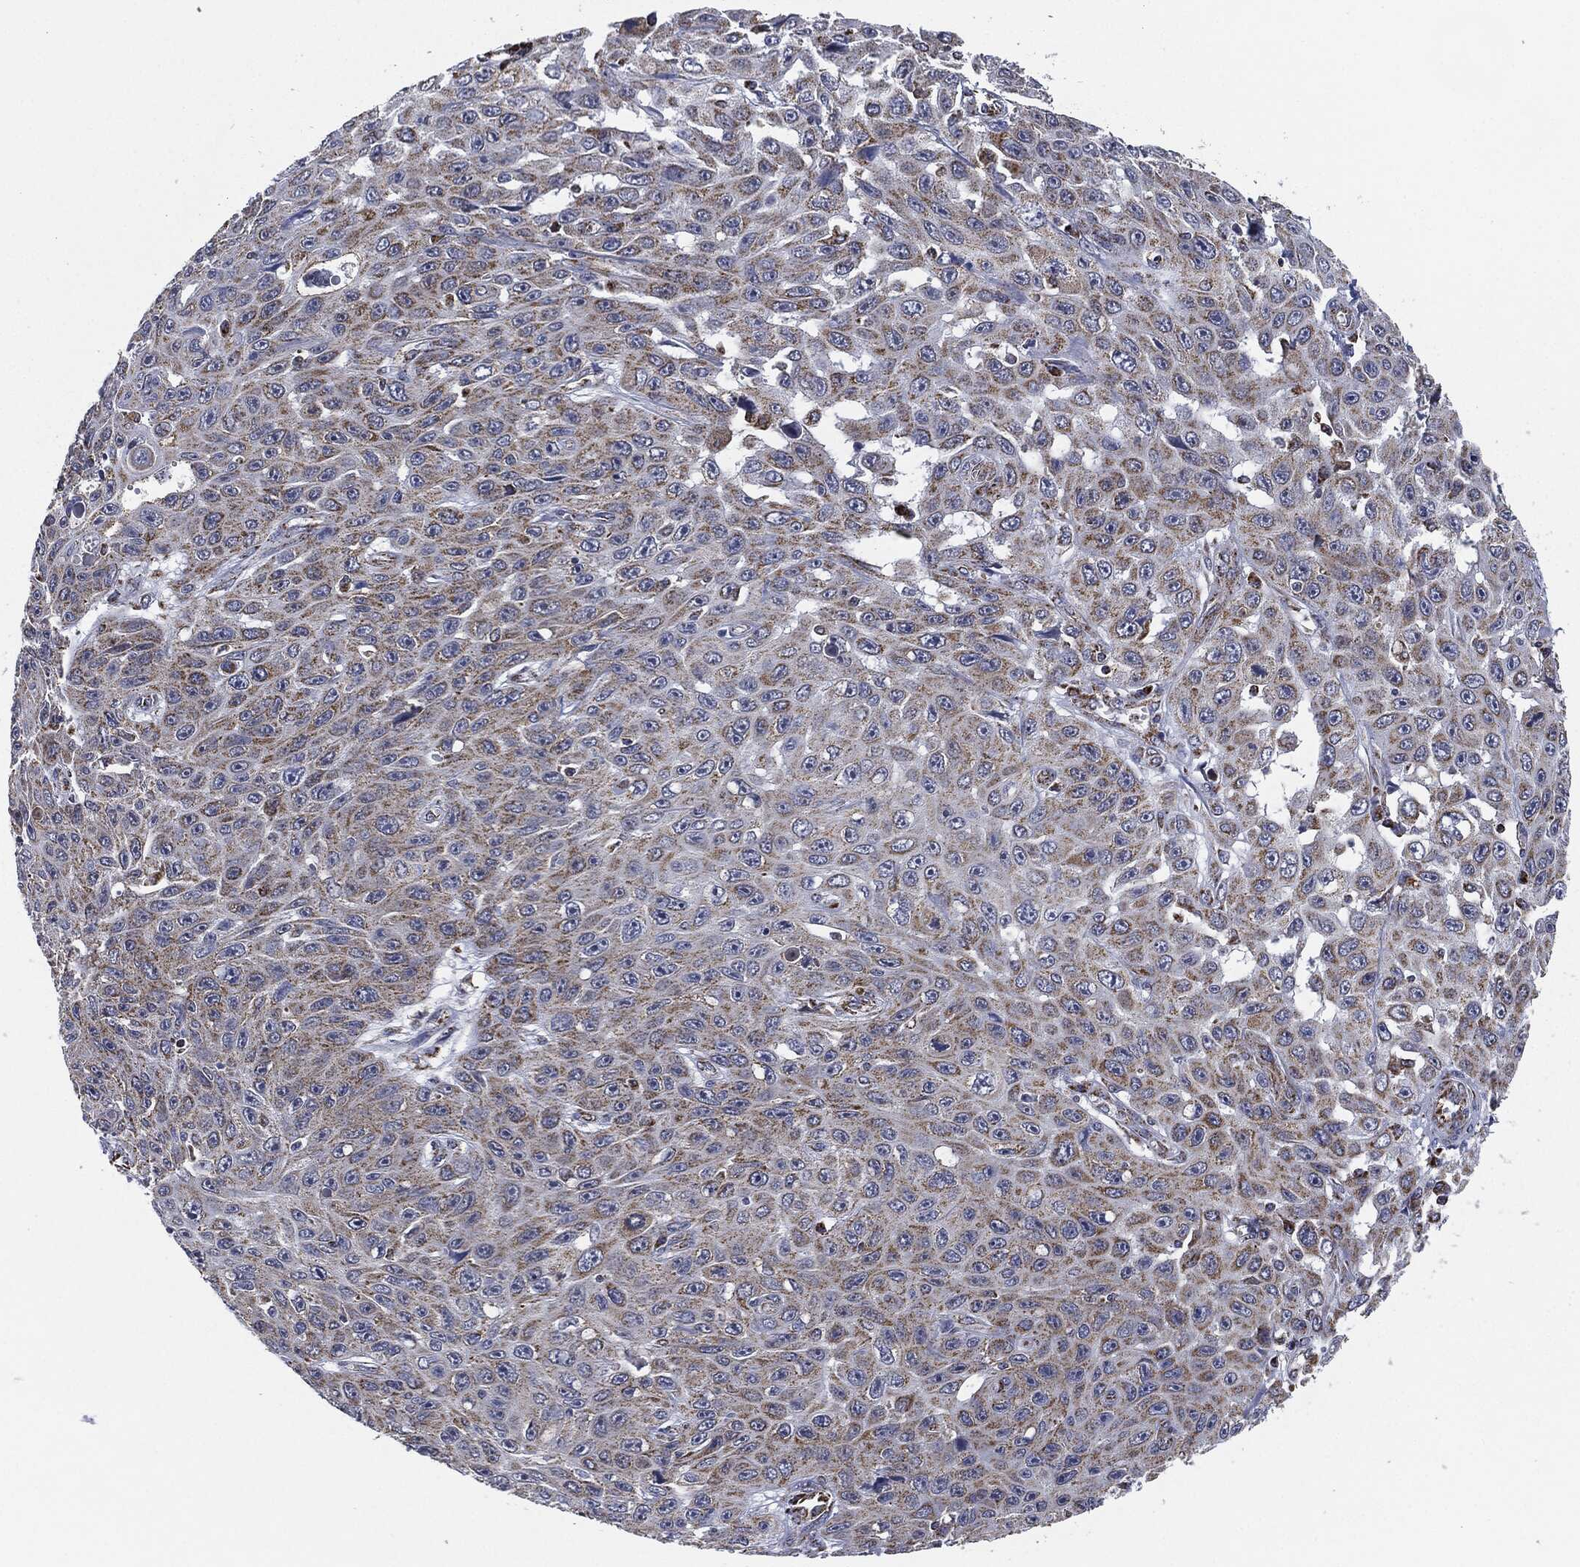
{"staining": {"intensity": "moderate", "quantity": ">75%", "location": "cytoplasmic/membranous"}, "tissue": "skin cancer", "cell_type": "Tumor cells", "image_type": "cancer", "snomed": [{"axis": "morphology", "description": "Squamous cell carcinoma, NOS"}, {"axis": "topography", "description": "Skin"}], "caption": "Skin squamous cell carcinoma stained with DAB (3,3'-diaminobenzidine) IHC shows medium levels of moderate cytoplasmic/membranous staining in about >75% of tumor cells. (DAB (3,3'-diaminobenzidine) IHC with brightfield microscopy, high magnification).", "gene": "NDUFV2", "patient": {"sex": "male", "age": 82}}